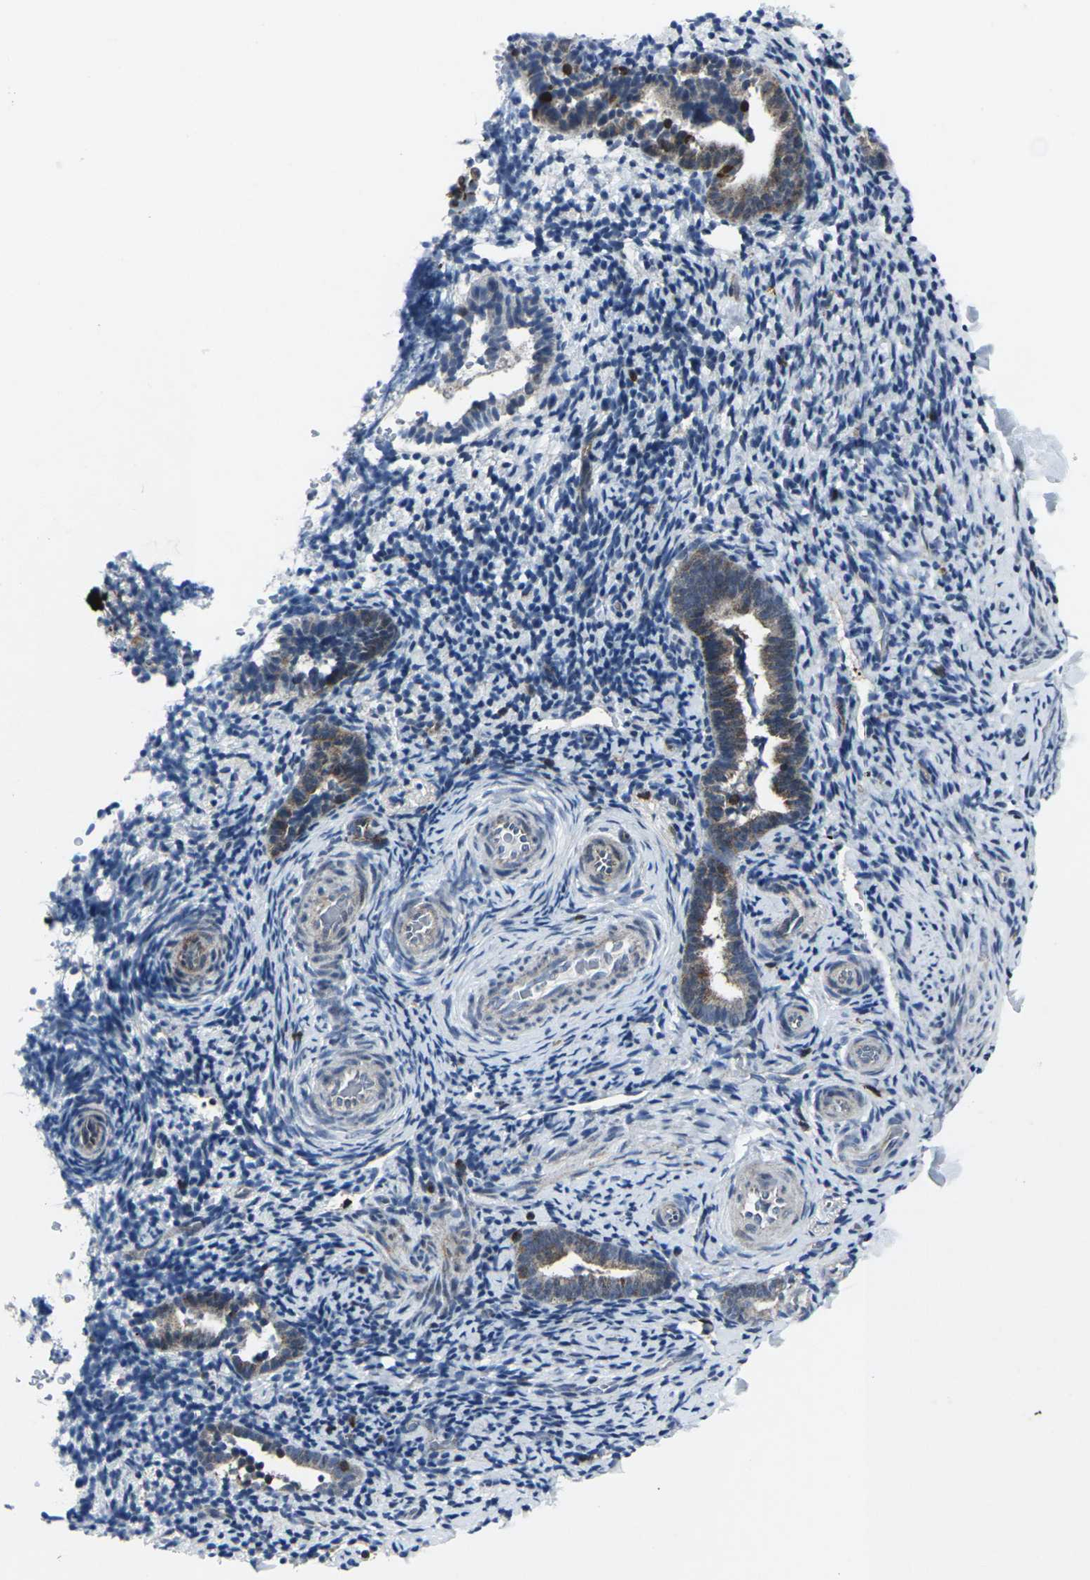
{"staining": {"intensity": "negative", "quantity": "none", "location": "none"}, "tissue": "endometrium", "cell_type": "Cells in endometrial stroma", "image_type": "normal", "snomed": [{"axis": "morphology", "description": "Normal tissue, NOS"}, {"axis": "topography", "description": "Endometrium"}], "caption": "IHC micrograph of benign human endometrium stained for a protein (brown), which shows no positivity in cells in endometrial stroma. (Stains: DAB immunohistochemistry with hematoxylin counter stain, Microscopy: brightfield microscopy at high magnification).", "gene": "STAT4", "patient": {"sex": "female", "age": 51}}